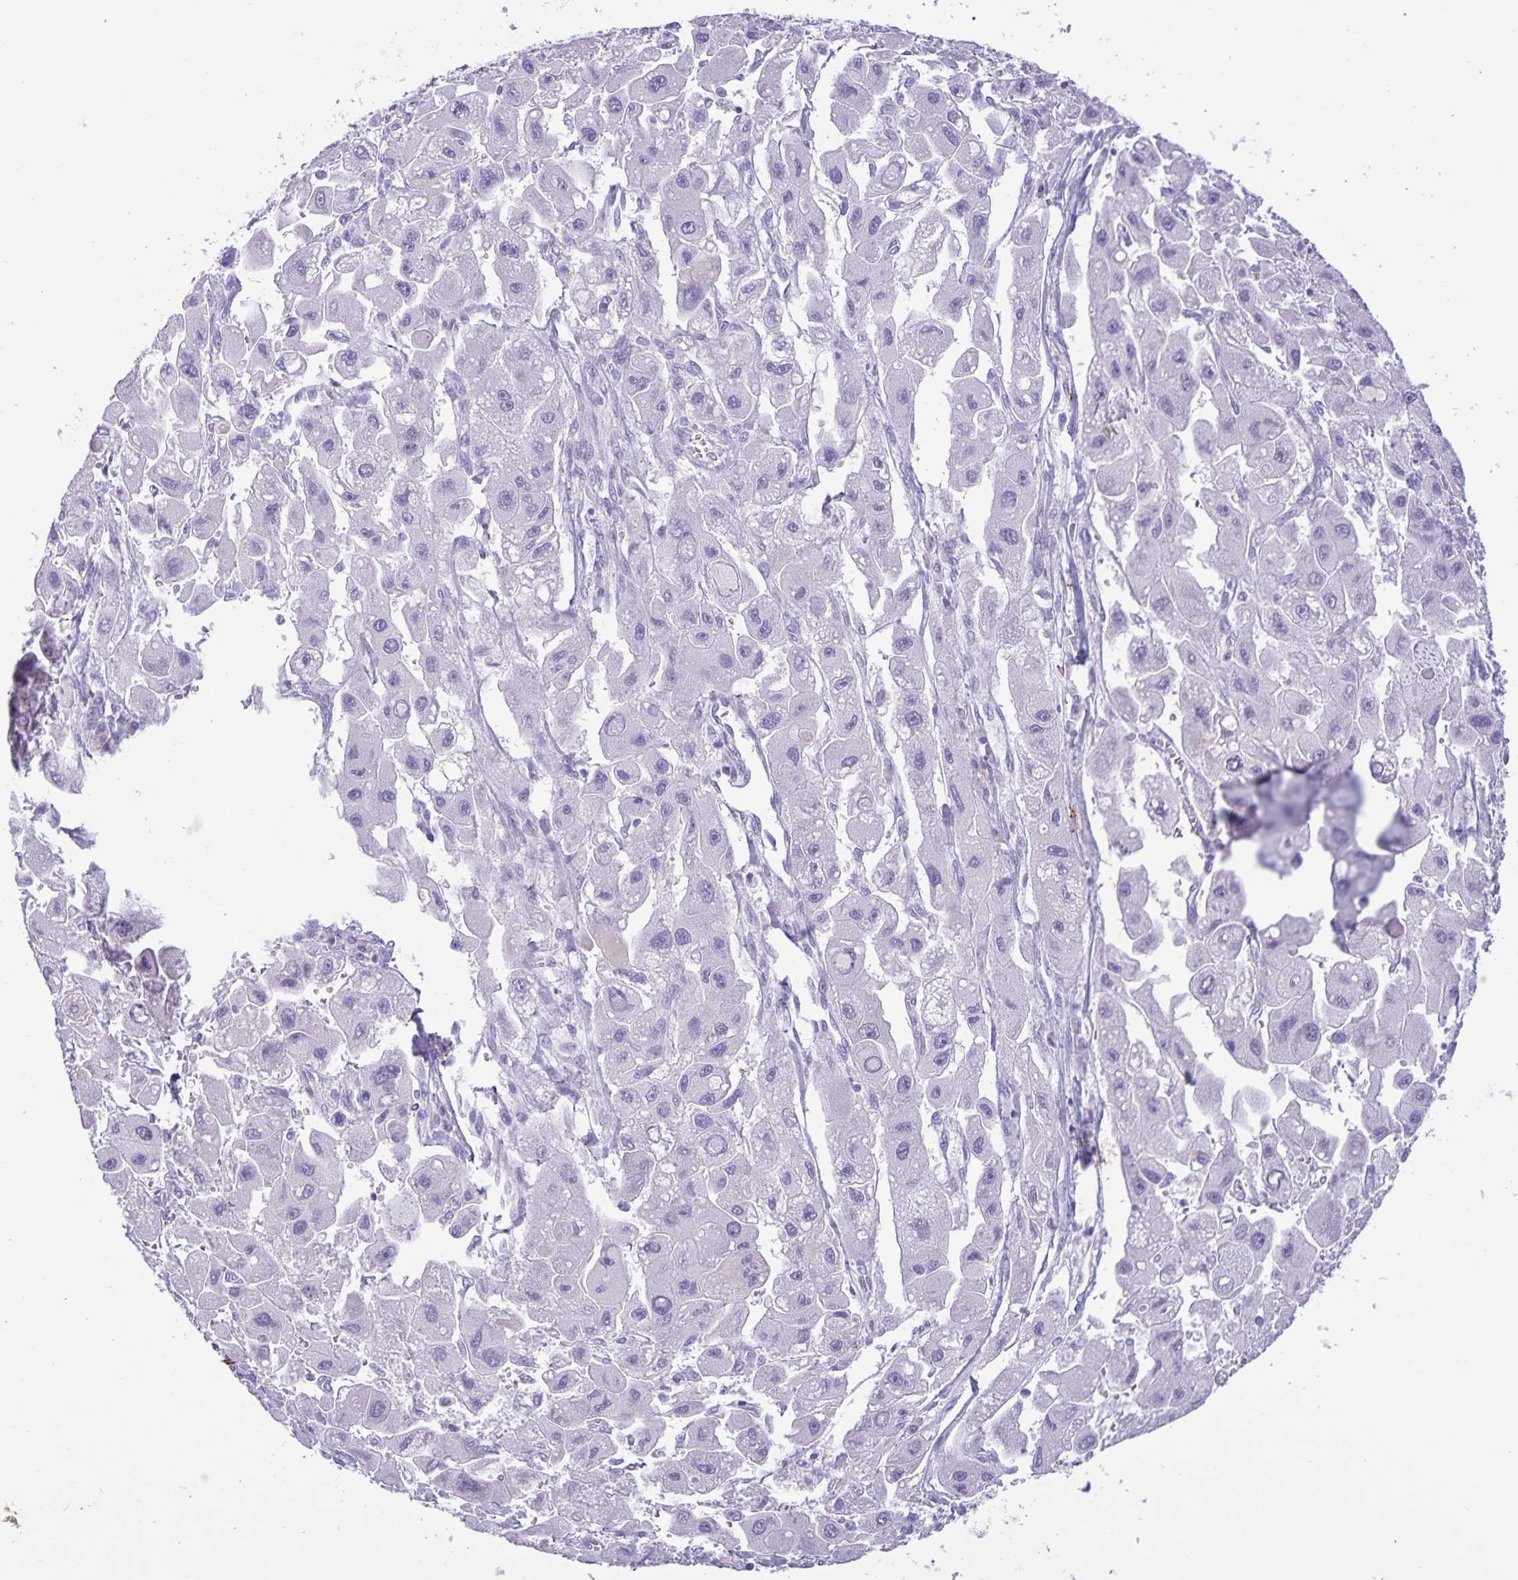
{"staining": {"intensity": "negative", "quantity": "none", "location": "none"}, "tissue": "liver cancer", "cell_type": "Tumor cells", "image_type": "cancer", "snomed": [{"axis": "morphology", "description": "Carcinoma, Hepatocellular, NOS"}, {"axis": "topography", "description": "Liver"}], "caption": "A photomicrograph of human liver hepatocellular carcinoma is negative for staining in tumor cells.", "gene": "IBTK", "patient": {"sex": "male", "age": 24}}